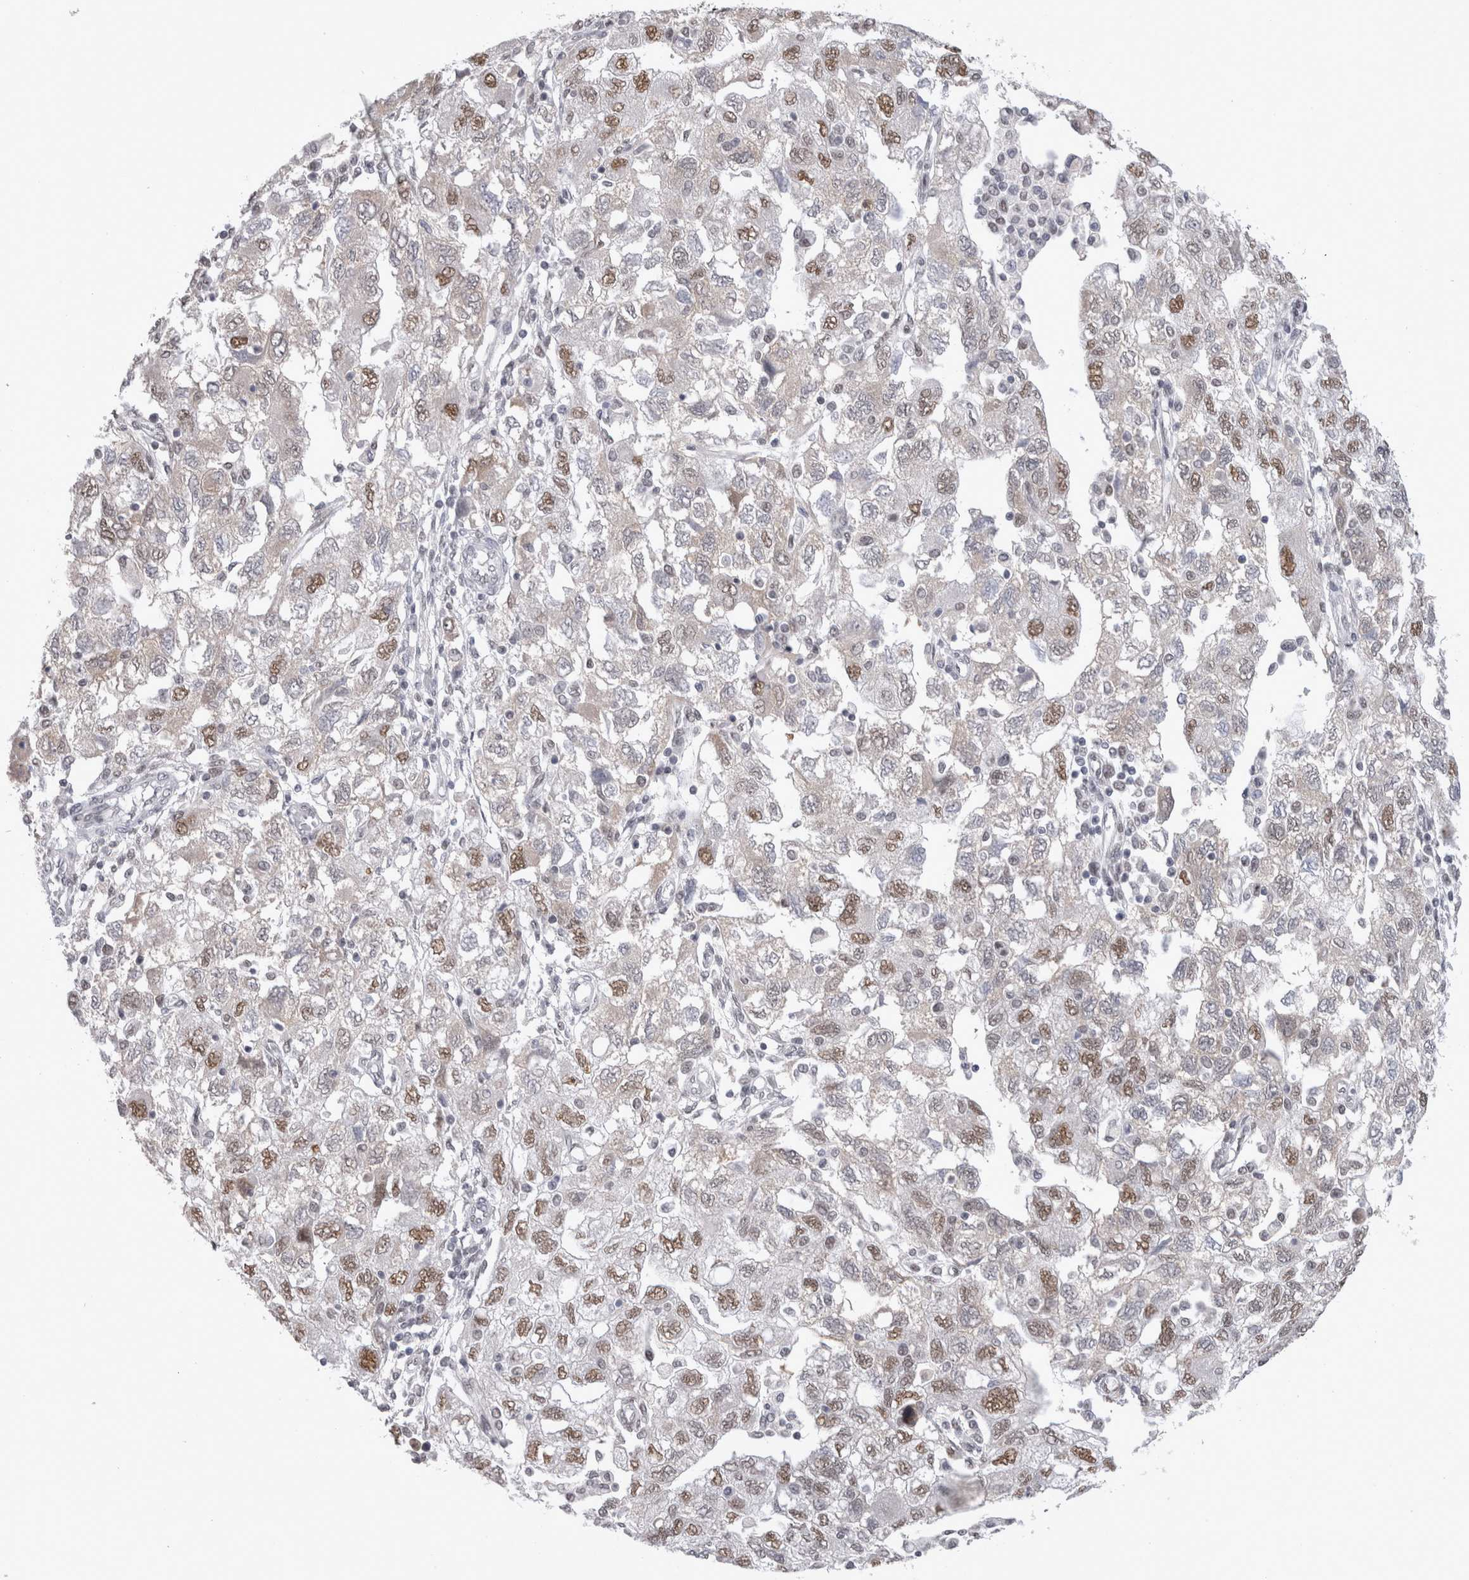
{"staining": {"intensity": "moderate", "quantity": "25%-75%", "location": "nuclear"}, "tissue": "ovarian cancer", "cell_type": "Tumor cells", "image_type": "cancer", "snomed": [{"axis": "morphology", "description": "Carcinoma, NOS"}, {"axis": "morphology", "description": "Cystadenocarcinoma, serous, NOS"}, {"axis": "topography", "description": "Ovary"}], "caption": "Immunohistochemical staining of ovarian cancer displays medium levels of moderate nuclear staining in about 25%-75% of tumor cells. (brown staining indicates protein expression, while blue staining denotes nuclei).", "gene": "API5", "patient": {"sex": "female", "age": 69}}